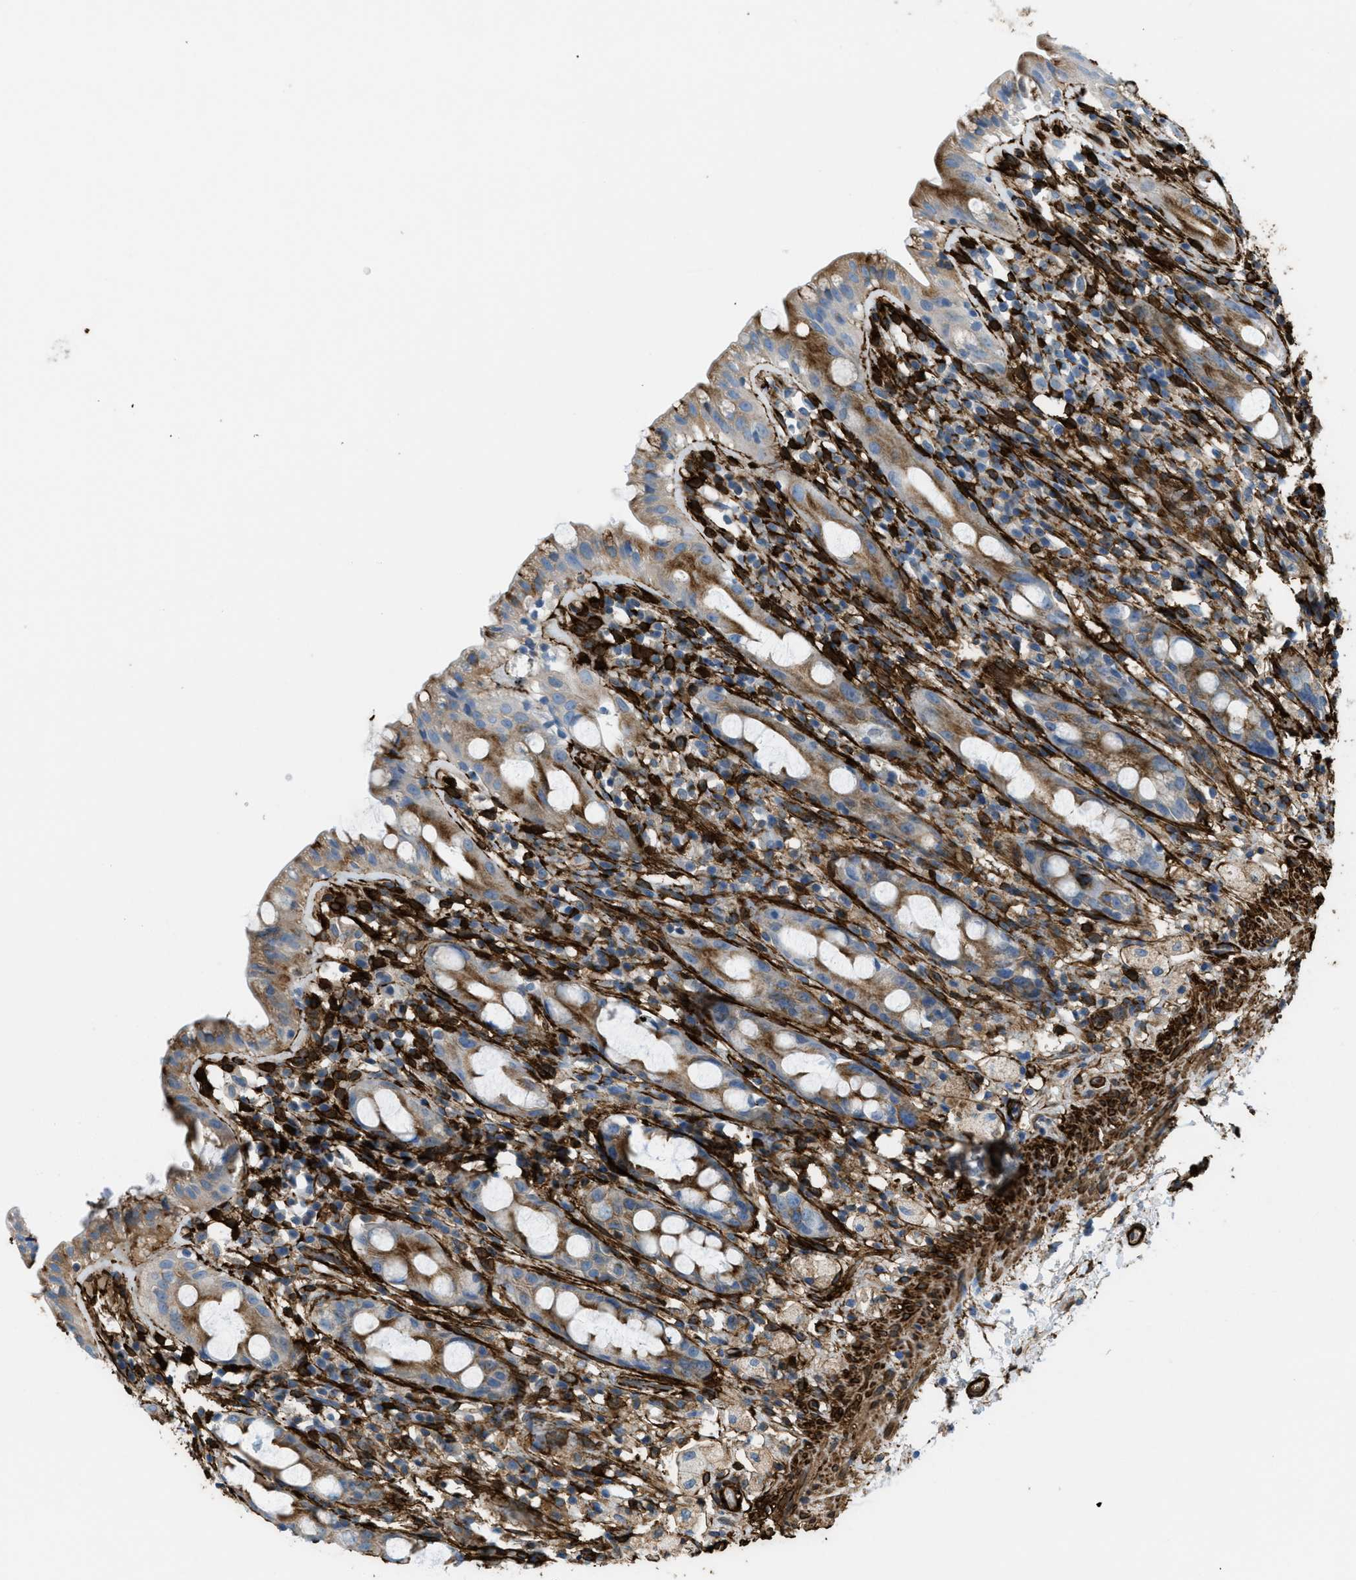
{"staining": {"intensity": "moderate", "quantity": ">75%", "location": "cytoplasmic/membranous"}, "tissue": "rectum", "cell_type": "Glandular cells", "image_type": "normal", "snomed": [{"axis": "morphology", "description": "Normal tissue, NOS"}, {"axis": "topography", "description": "Rectum"}], "caption": "This micrograph demonstrates immunohistochemistry staining of normal rectum, with medium moderate cytoplasmic/membranous expression in about >75% of glandular cells.", "gene": "CALD1", "patient": {"sex": "male", "age": 44}}